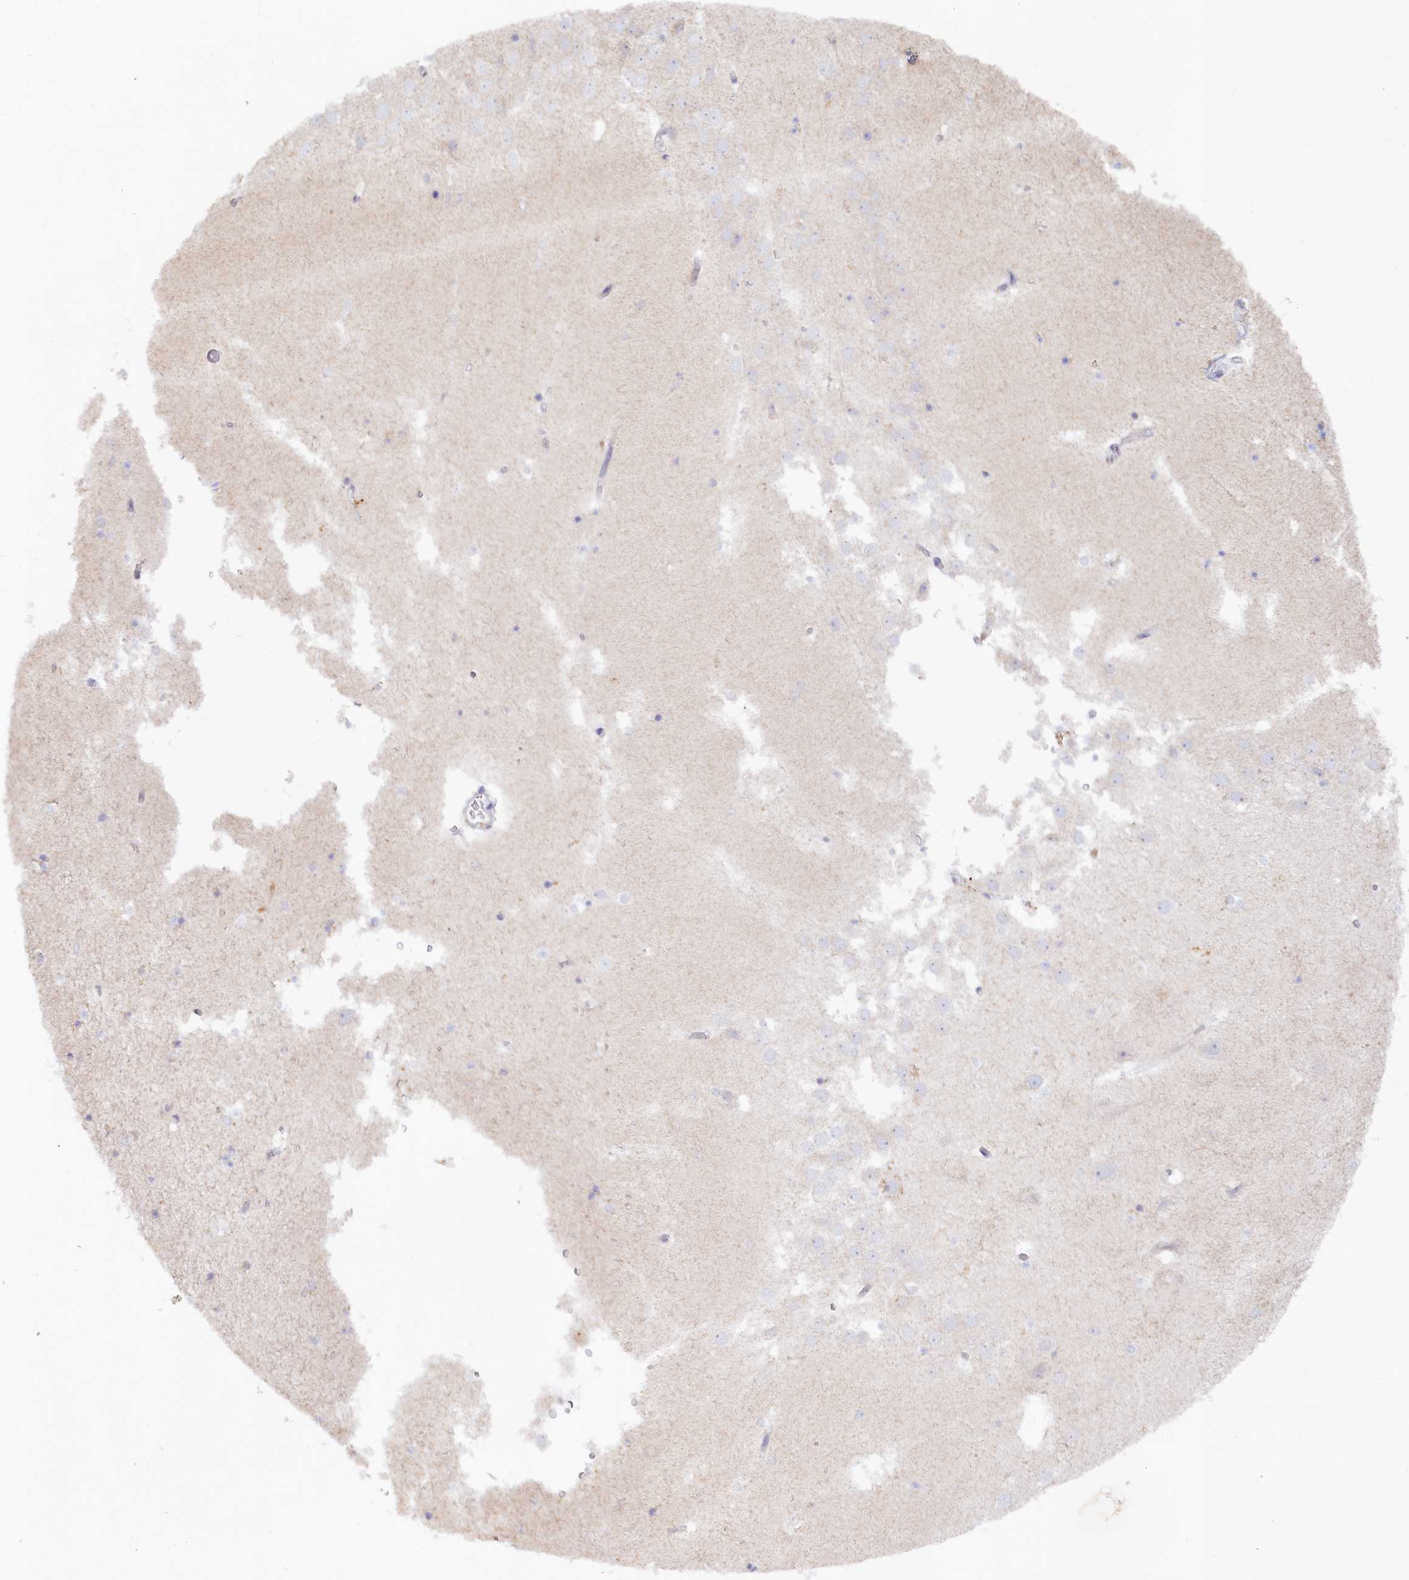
{"staining": {"intensity": "negative", "quantity": "none", "location": "none"}, "tissue": "hippocampus", "cell_type": "Glial cells", "image_type": "normal", "snomed": [{"axis": "morphology", "description": "Normal tissue, NOS"}, {"axis": "topography", "description": "Hippocampus"}], "caption": "Immunohistochemical staining of unremarkable hippocampus exhibits no significant expression in glial cells. The staining is performed using DAB brown chromogen with nuclei counter-stained in using hematoxylin.", "gene": "PSAPL1", "patient": {"sex": "female", "age": 52}}